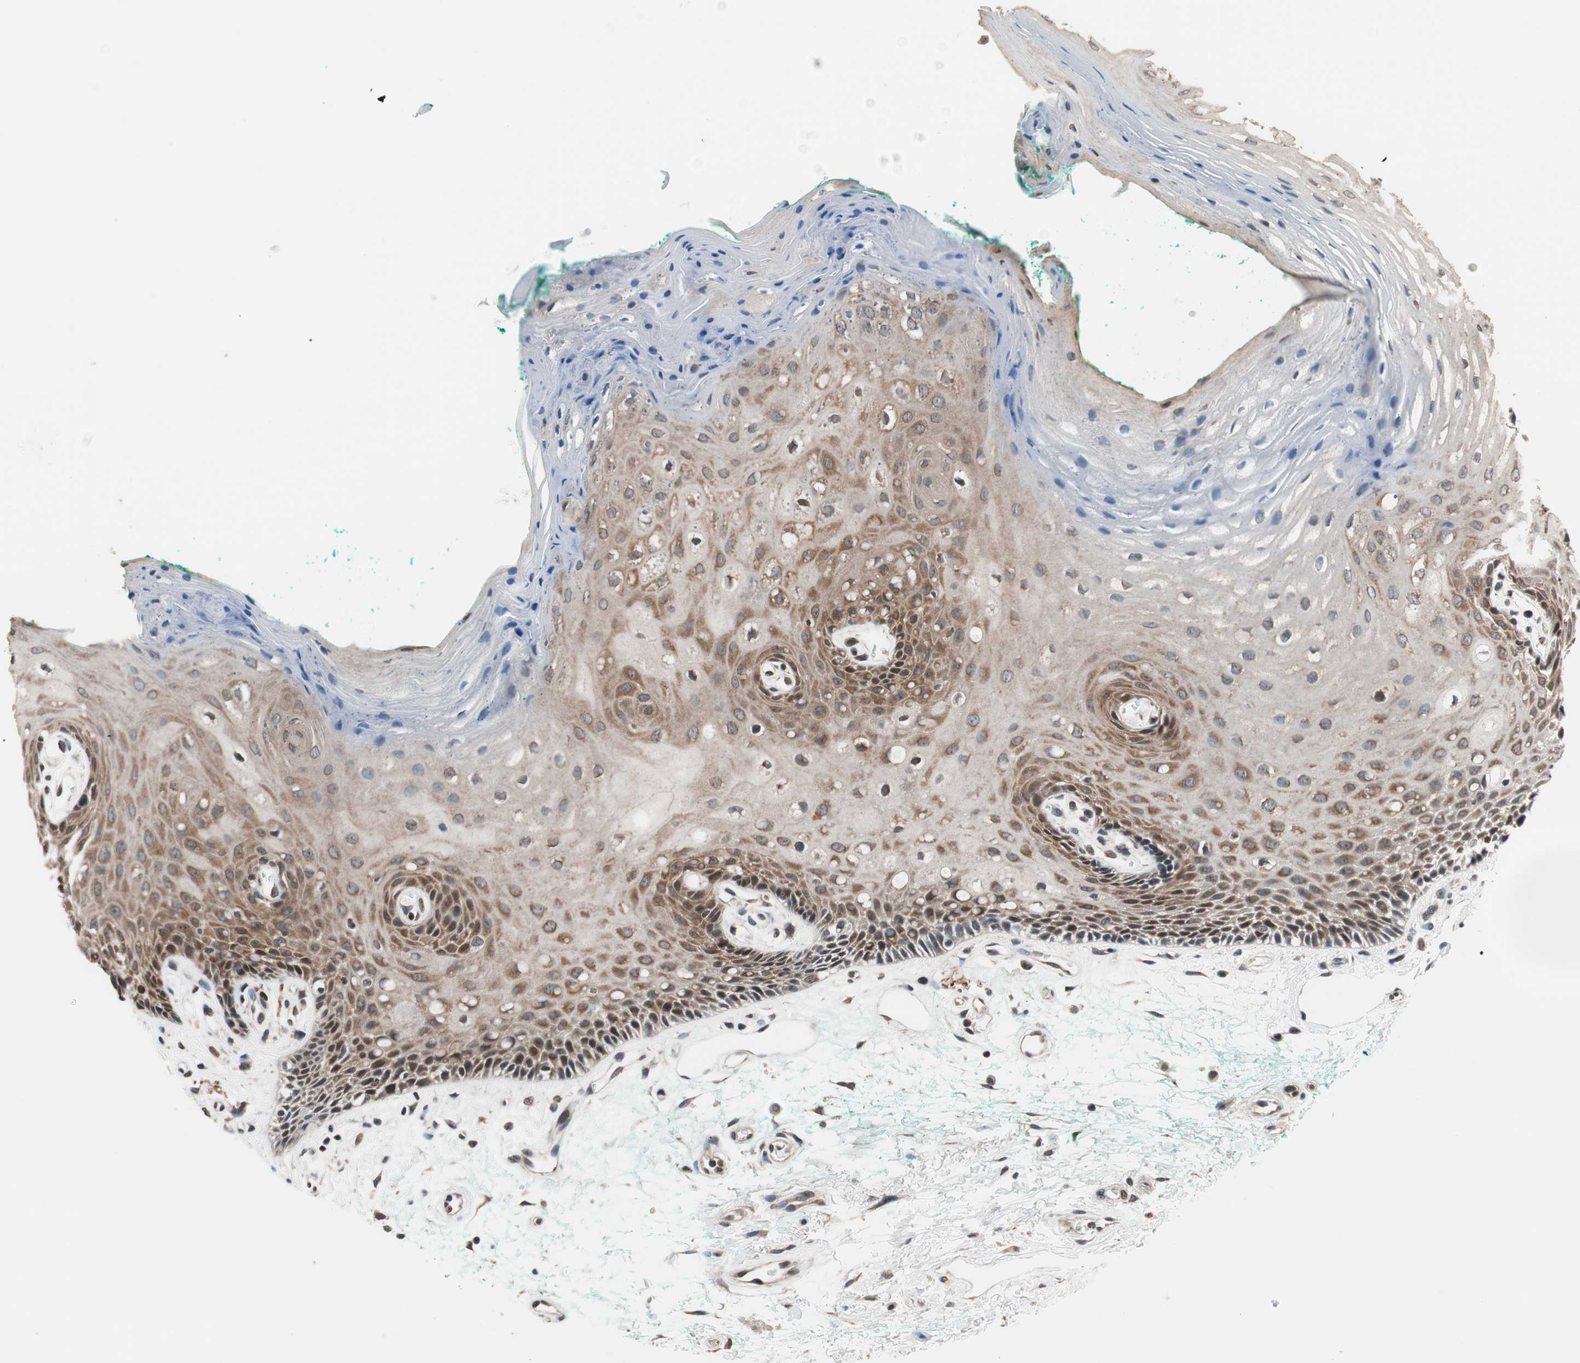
{"staining": {"intensity": "moderate", "quantity": "25%-75%", "location": "cytoplasmic/membranous,nuclear"}, "tissue": "oral mucosa", "cell_type": "Squamous epithelial cells", "image_type": "normal", "snomed": [{"axis": "morphology", "description": "Normal tissue, NOS"}, {"axis": "topography", "description": "Skeletal muscle"}, {"axis": "topography", "description": "Oral tissue"}, {"axis": "topography", "description": "Peripheral nerve tissue"}], "caption": "Benign oral mucosa was stained to show a protein in brown. There is medium levels of moderate cytoplasmic/membranous,nuclear staining in about 25%-75% of squamous epithelial cells. Nuclei are stained in blue.", "gene": "RFC1", "patient": {"sex": "female", "age": 84}}